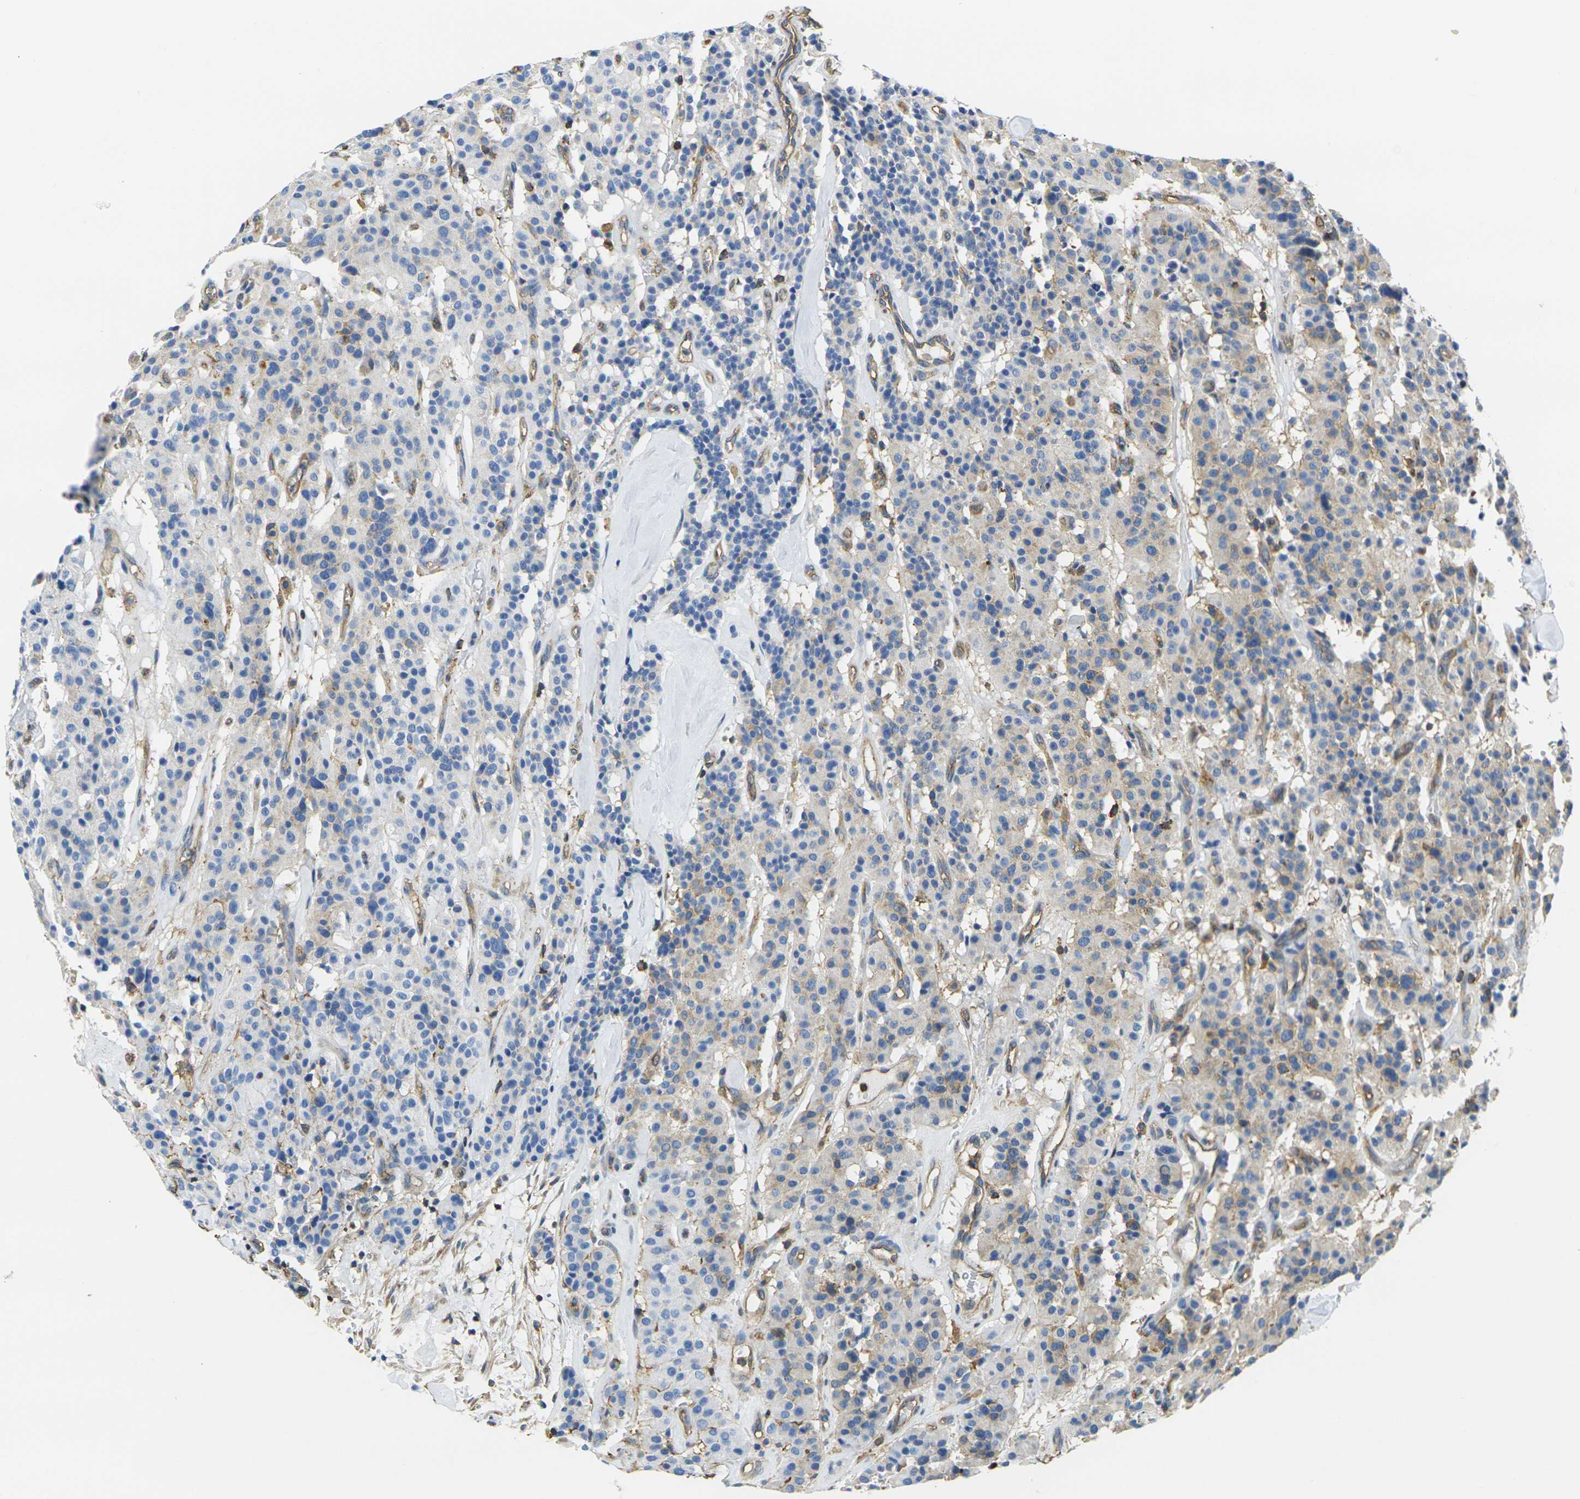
{"staining": {"intensity": "weak", "quantity": "<25%", "location": "cytoplasmic/membranous"}, "tissue": "carcinoid", "cell_type": "Tumor cells", "image_type": "cancer", "snomed": [{"axis": "morphology", "description": "Carcinoid, malignant, NOS"}, {"axis": "topography", "description": "Lung"}], "caption": "Human malignant carcinoid stained for a protein using immunohistochemistry displays no positivity in tumor cells.", "gene": "FAM110D", "patient": {"sex": "male", "age": 30}}